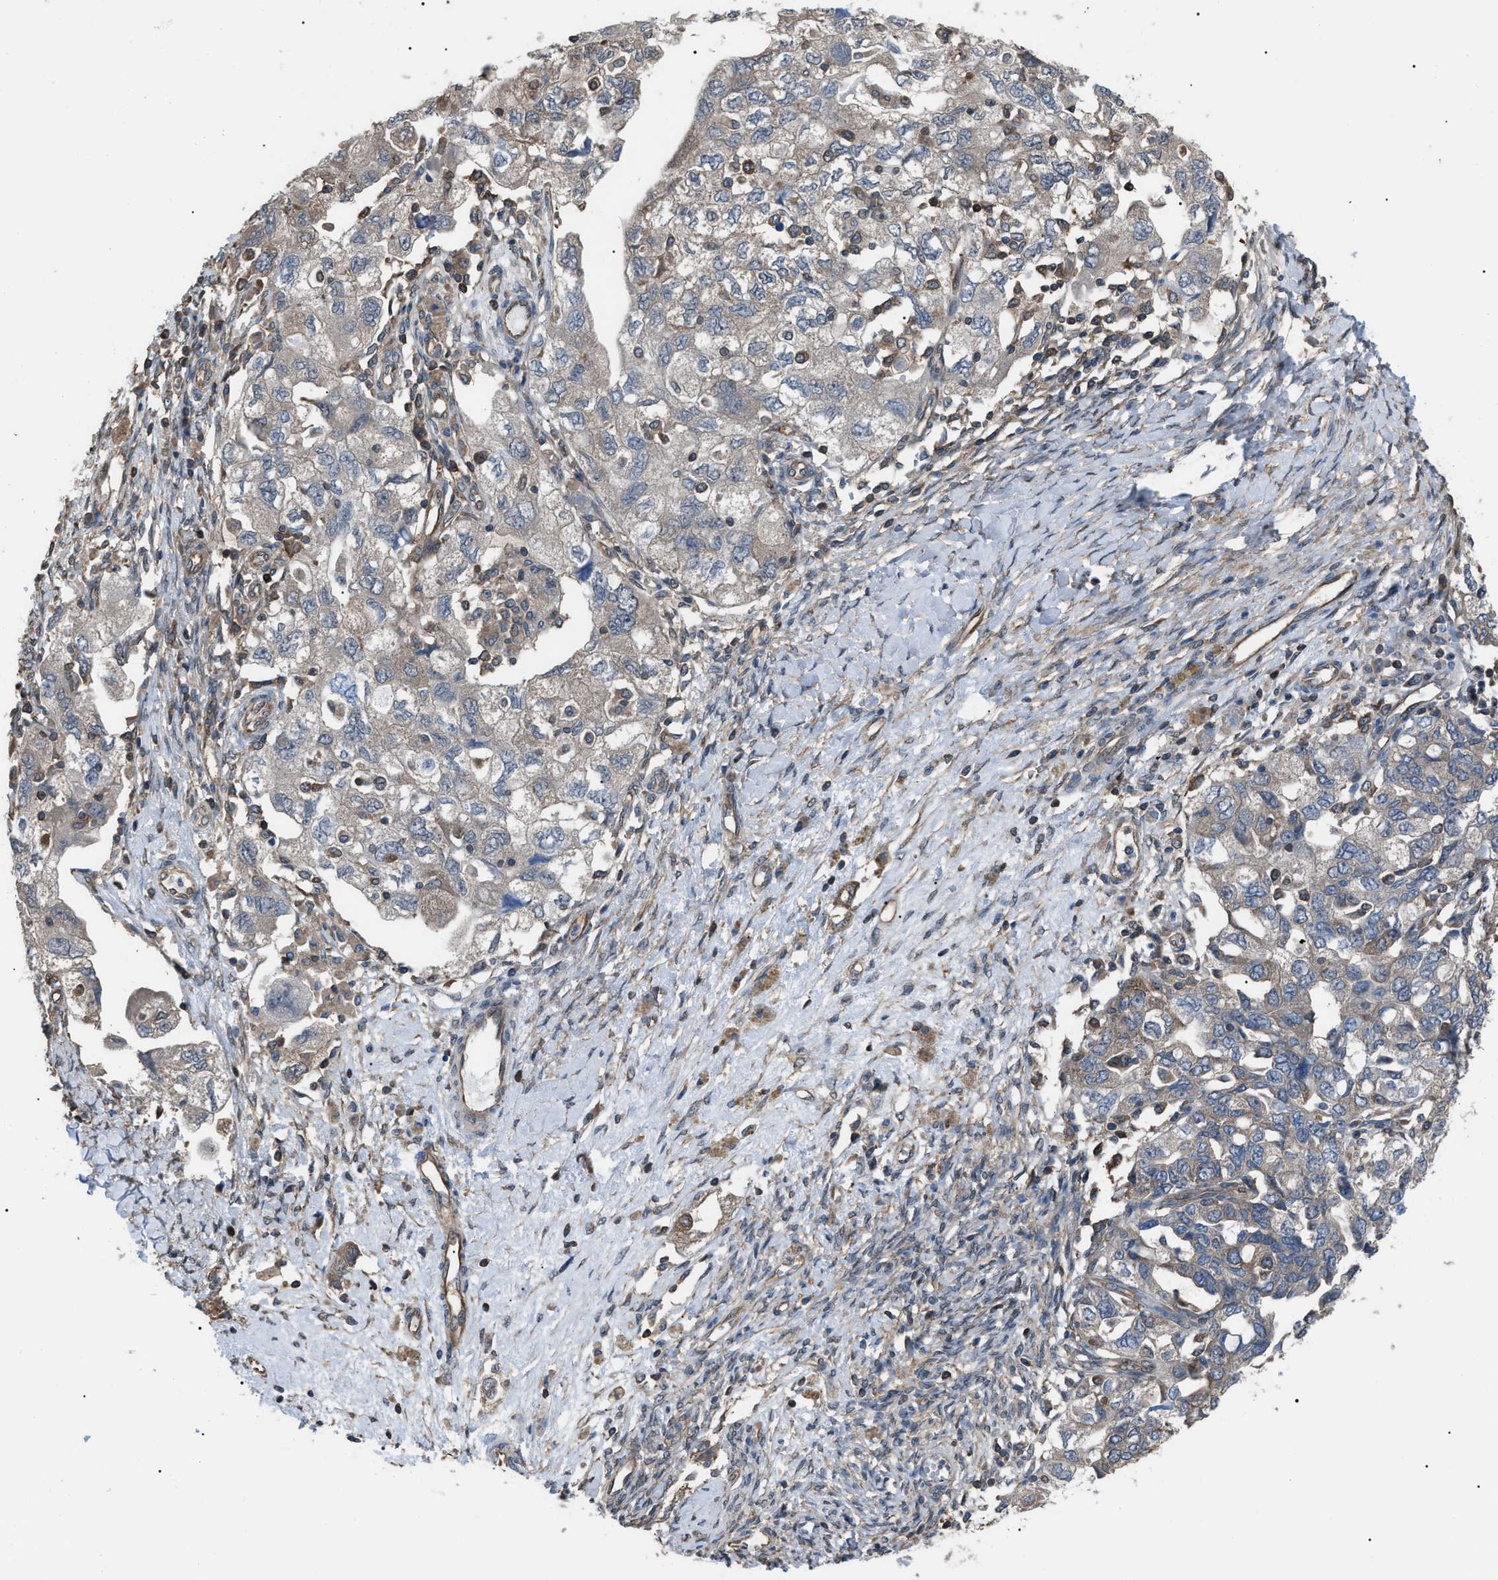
{"staining": {"intensity": "weak", "quantity": "<25%", "location": "cytoplasmic/membranous"}, "tissue": "ovarian cancer", "cell_type": "Tumor cells", "image_type": "cancer", "snomed": [{"axis": "morphology", "description": "Carcinoma, NOS"}, {"axis": "morphology", "description": "Cystadenocarcinoma, serous, NOS"}, {"axis": "topography", "description": "Ovary"}], "caption": "Tumor cells are negative for protein expression in human ovarian cancer.", "gene": "PDCD5", "patient": {"sex": "female", "age": 69}}